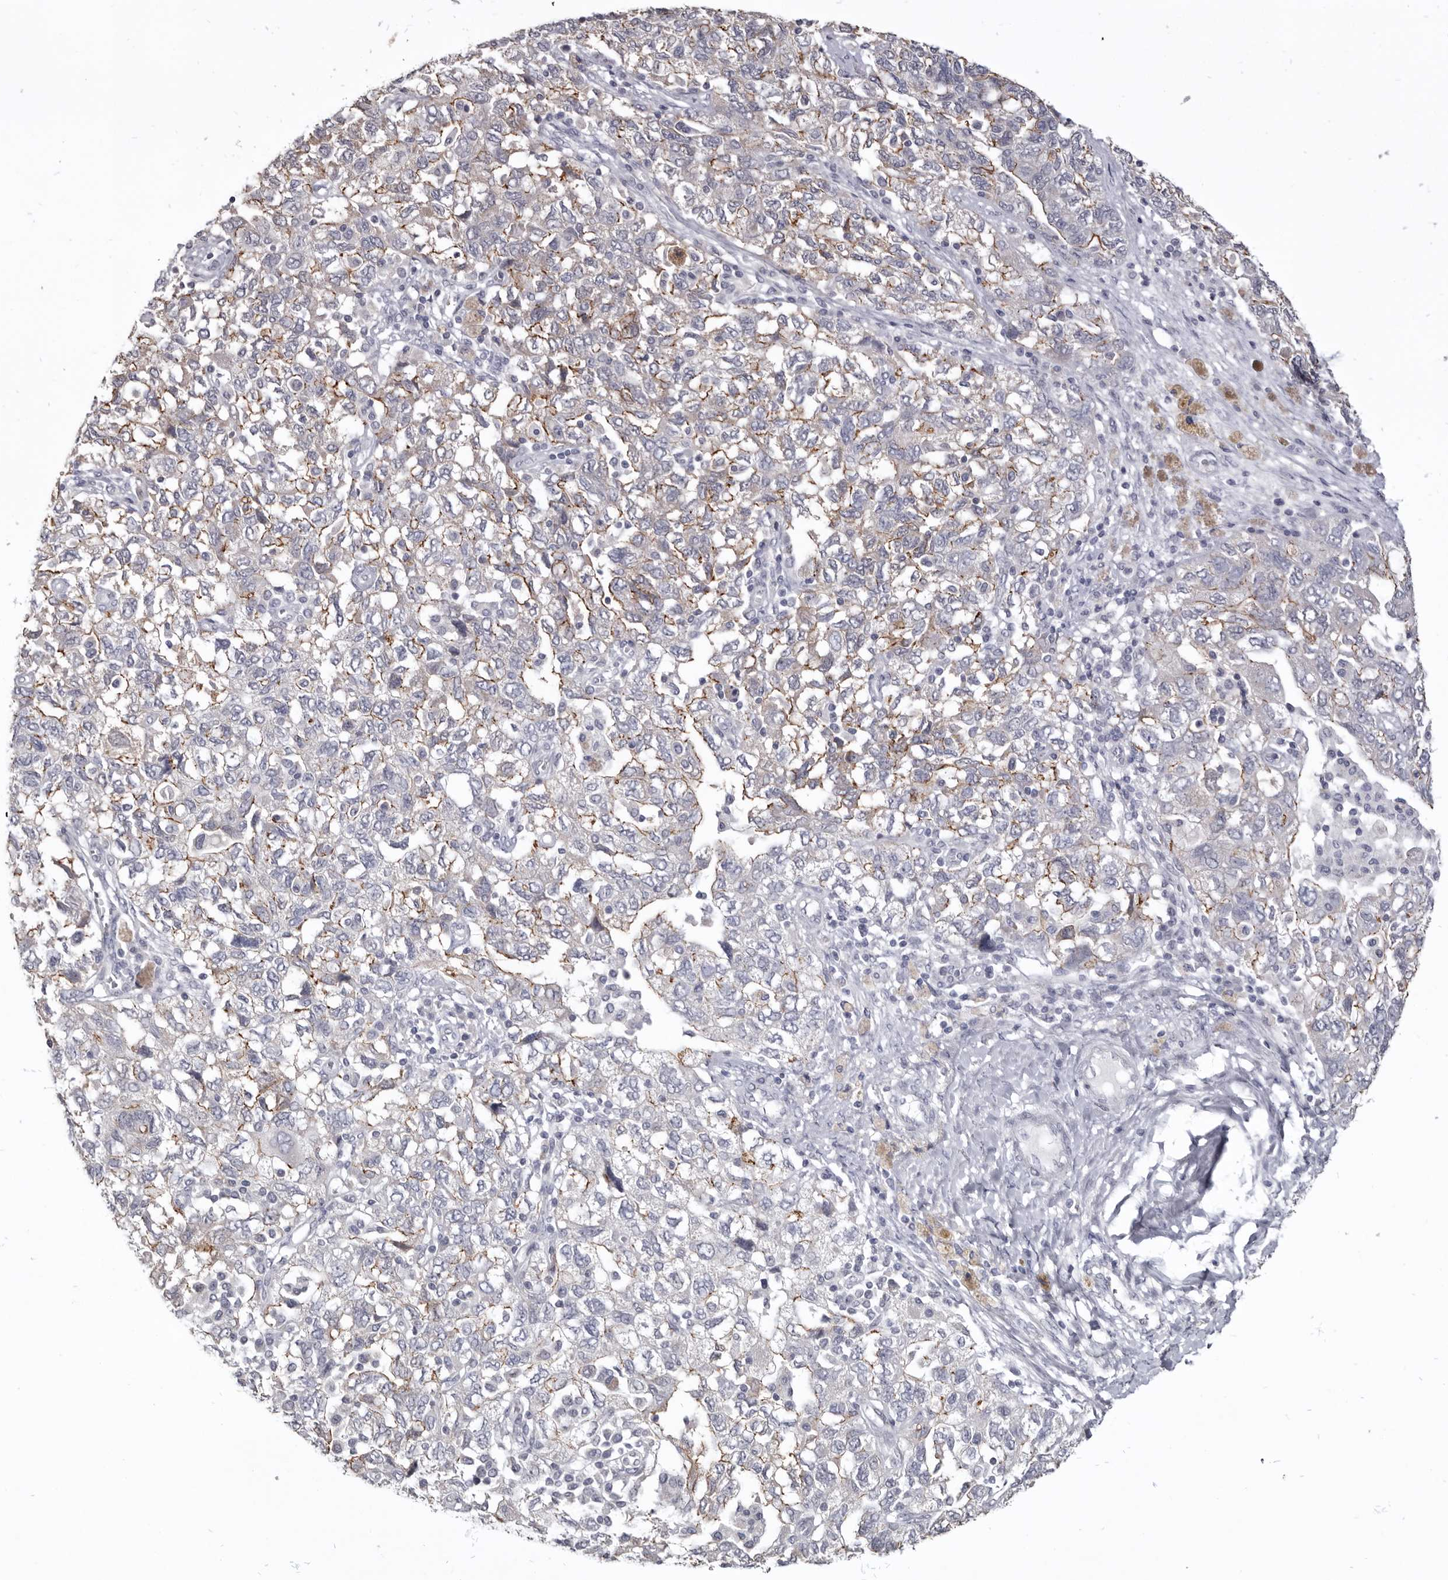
{"staining": {"intensity": "moderate", "quantity": "25%-75%", "location": "cytoplasmic/membranous"}, "tissue": "ovarian cancer", "cell_type": "Tumor cells", "image_type": "cancer", "snomed": [{"axis": "morphology", "description": "Carcinoma, NOS"}, {"axis": "morphology", "description": "Cystadenocarcinoma, serous, NOS"}, {"axis": "topography", "description": "Ovary"}], "caption": "Ovarian cancer tissue demonstrates moderate cytoplasmic/membranous expression in about 25%-75% of tumor cells (DAB (3,3'-diaminobenzidine) IHC with brightfield microscopy, high magnification).", "gene": "CGN", "patient": {"sex": "female", "age": 69}}